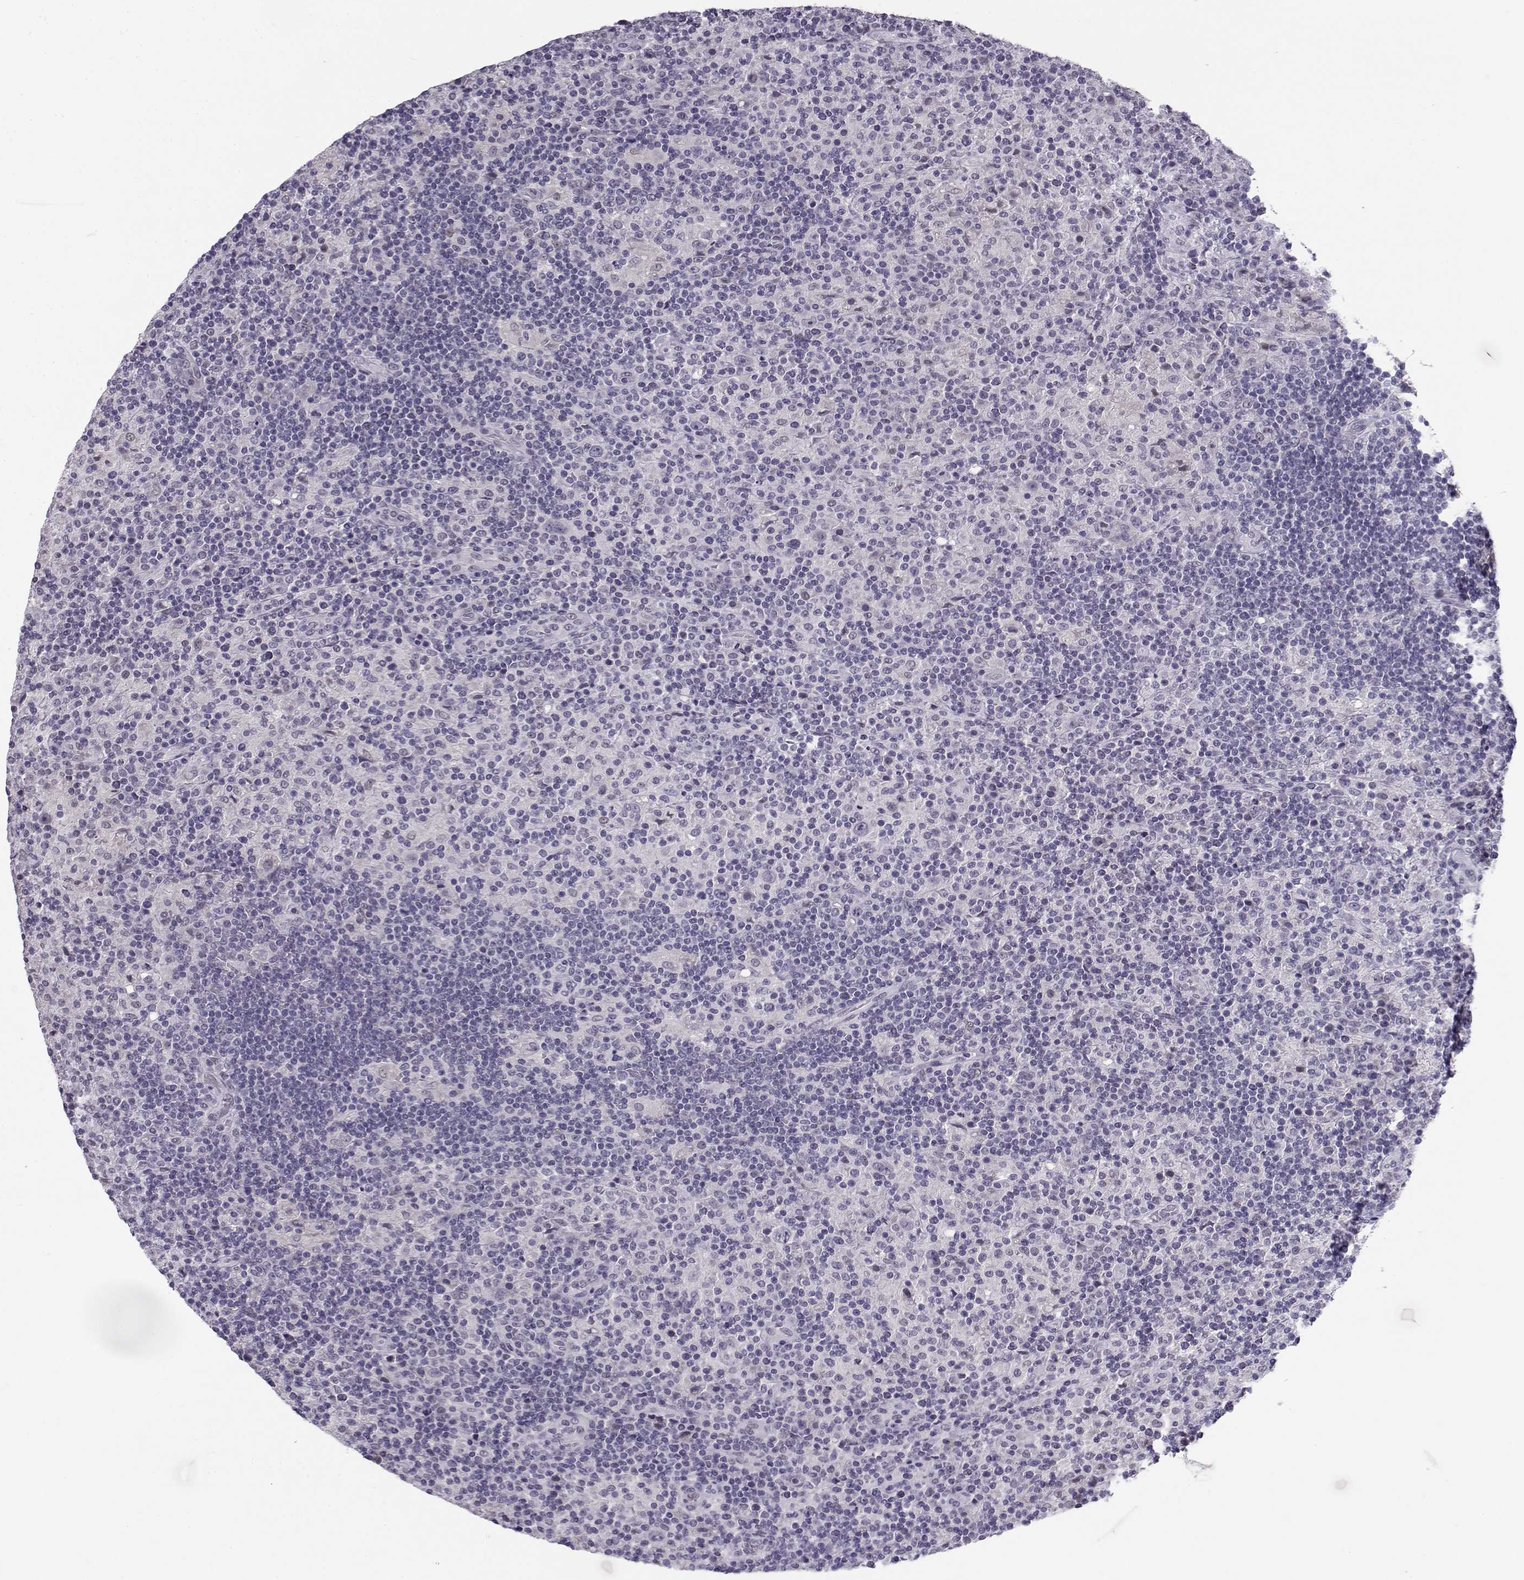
{"staining": {"intensity": "negative", "quantity": "none", "location": "none"}, "tissue": "lymphoma", "cell_type": "Tumor cells", "image_type": "cancer", "snomed": [{"axis": "morphology", "description": "Hodgkin's disease, NOS"}, {"axis": "topography", "description": "Lymph node"}], "caption": "Hodgkin's disease stained for a protein using IHC exhibits no expression tumor cells.", "gene": "C16orf86", "patient": {"sex": "male", "age": 70}}